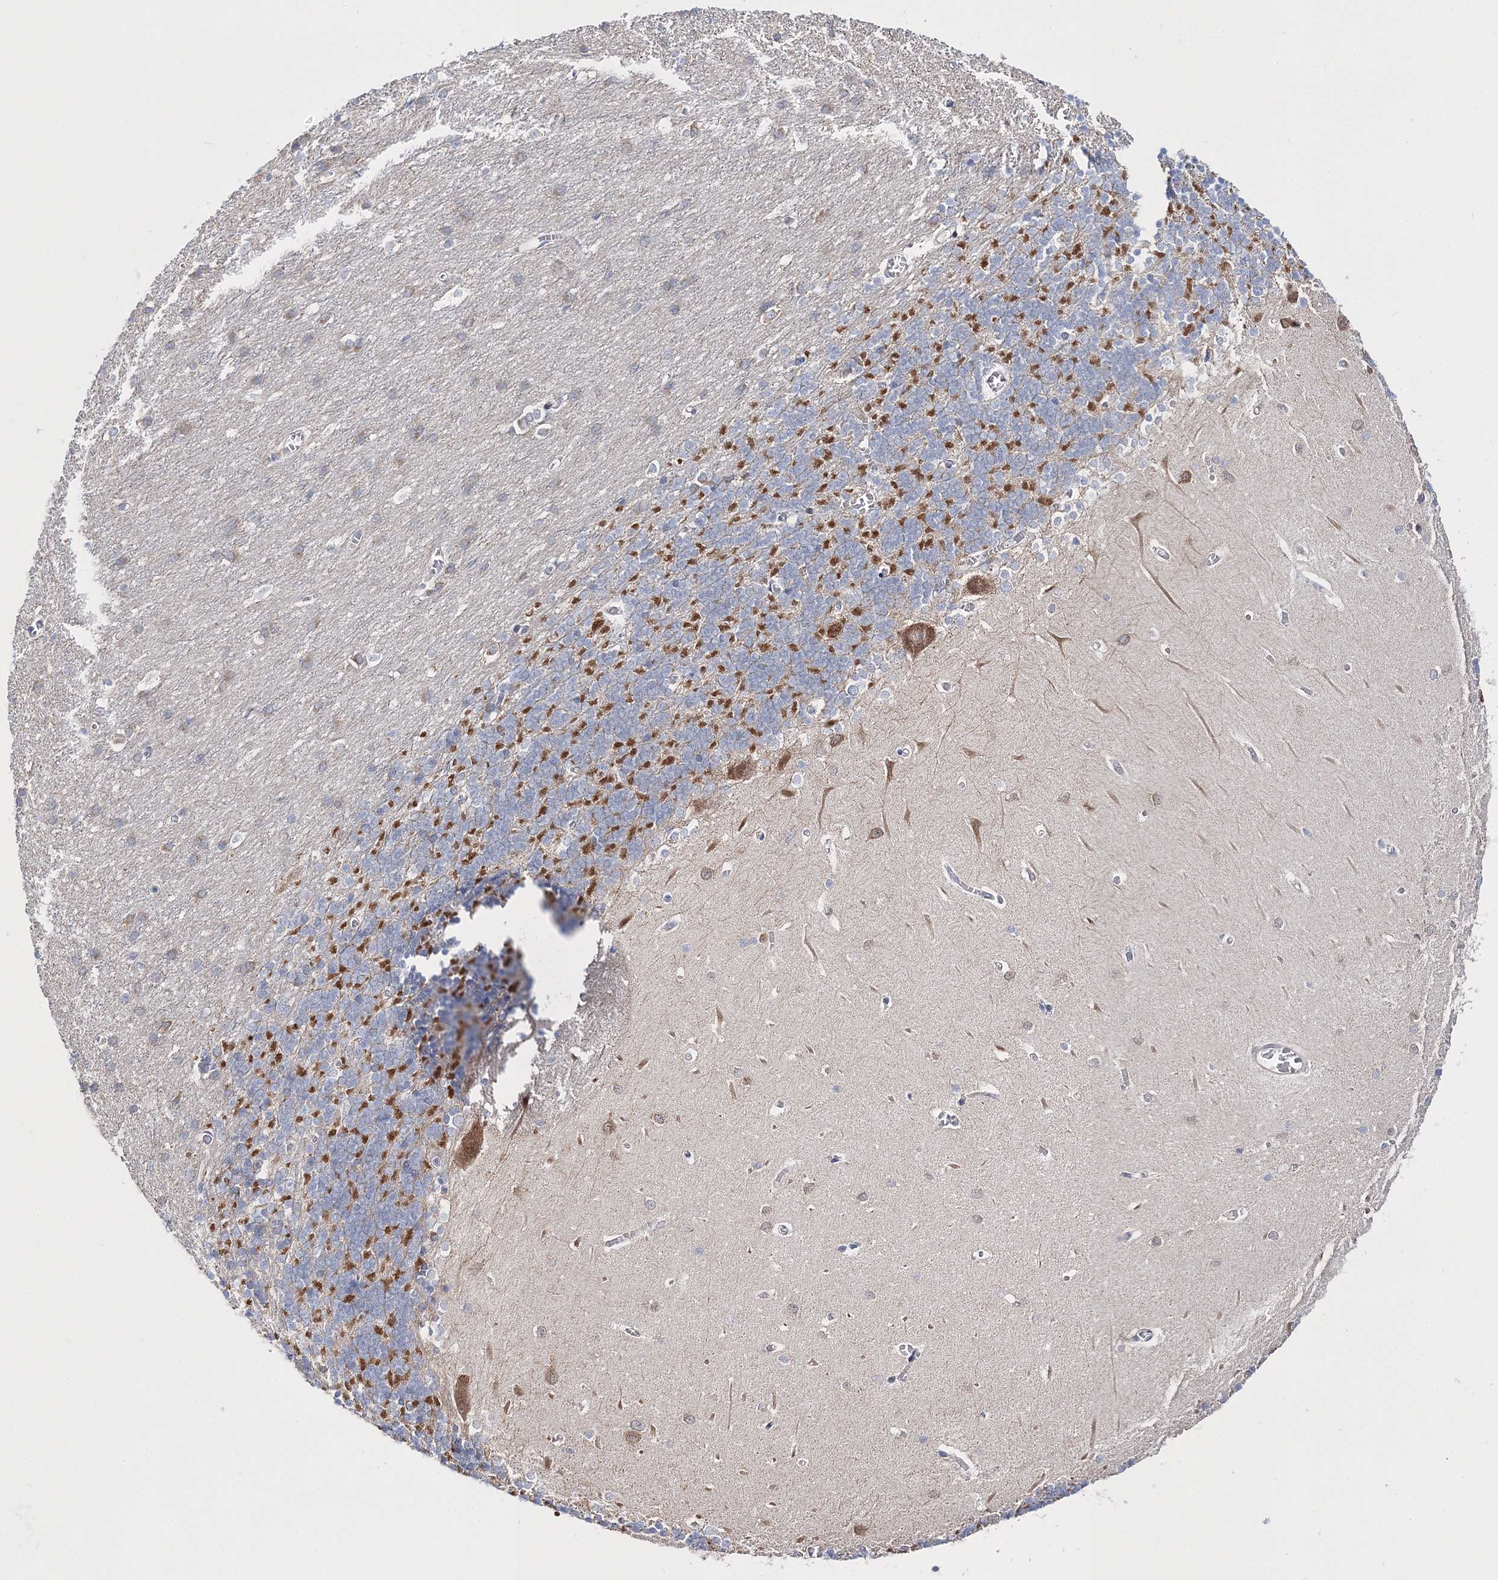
{"staining": {"intensity": "strong", "quantity": "<25%", "location": "cytoplasmic/membranous"}, "tissue": "cerebellum", "cell_type": "Cells in granular layer", "image_type": "normal", "snomed": [{"axis": "morphology", "description": "Normal tissue, NOS"}, {"axis": "topography", "description": "Cerebellum"}], "caption": "DAB immunohistochemical staining of benign cerebellum shows strong cytoplasmic/membranous protein staining in approximately <25% of cells in granular layer.", "gene": "ARHGAP32", "patient": {"sex": "male", "age": 37}}